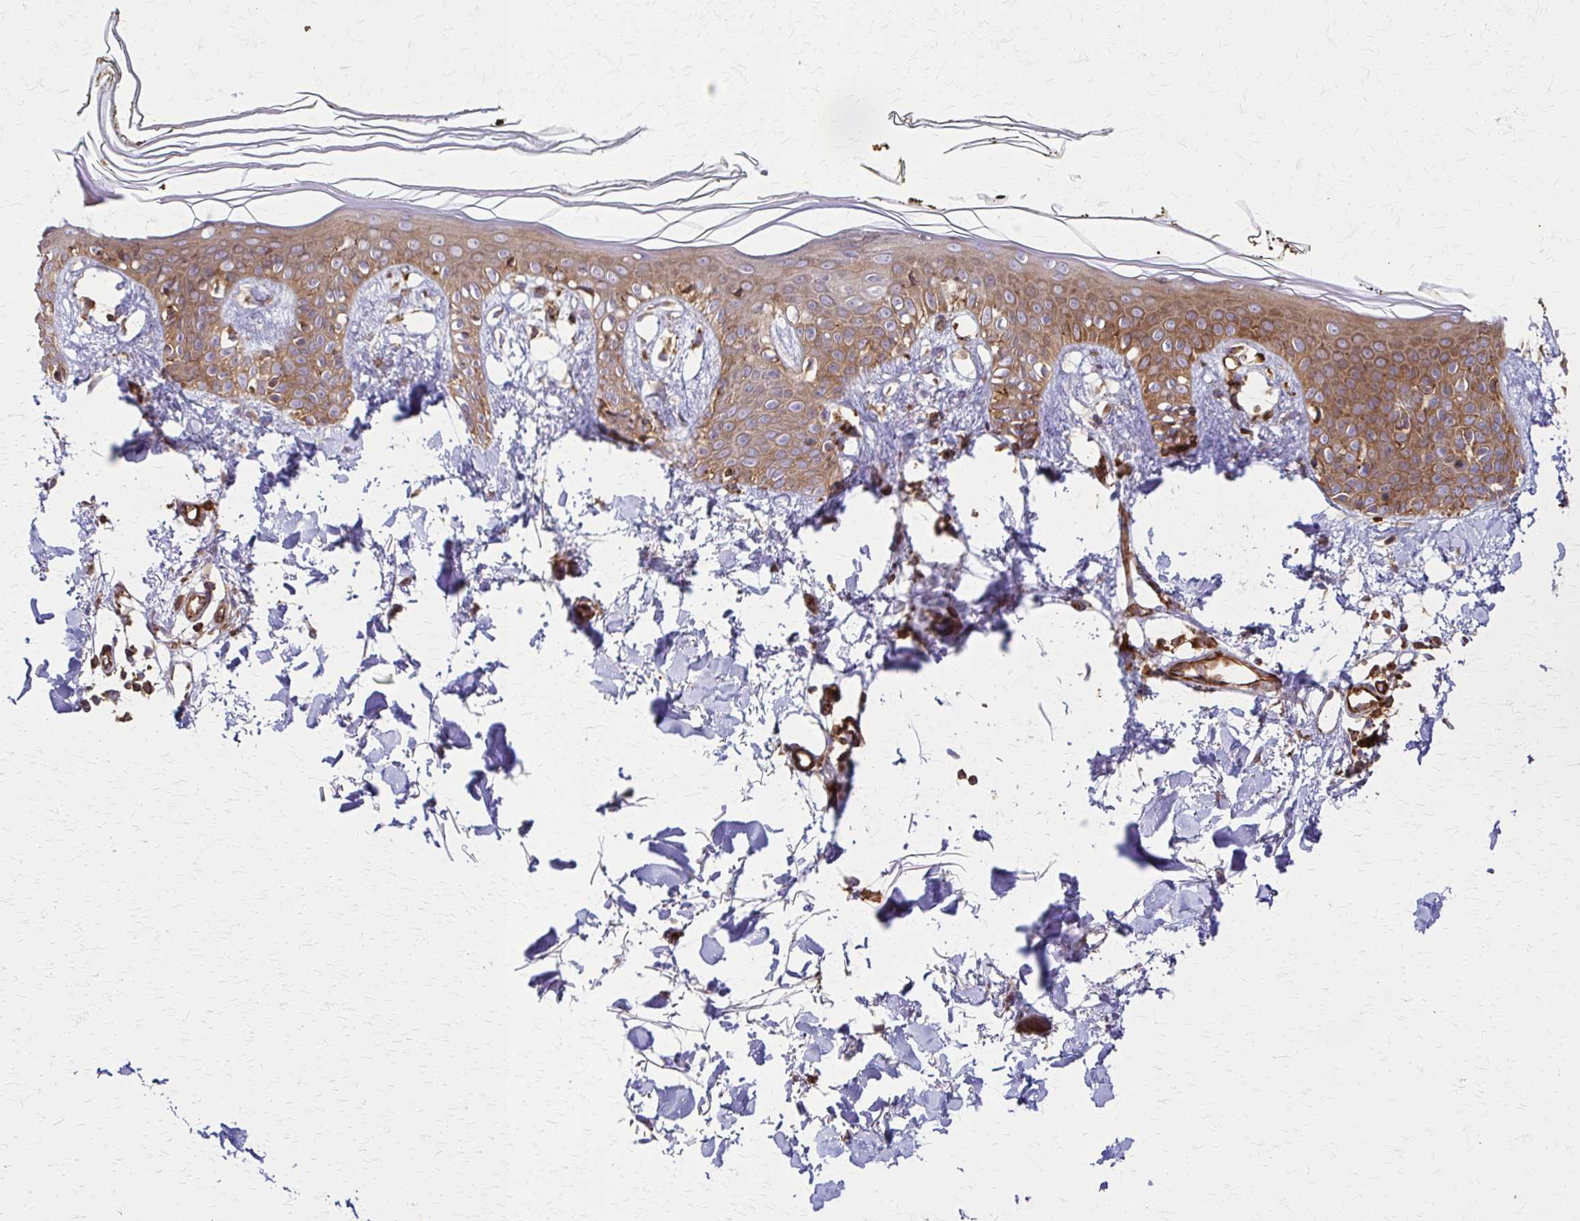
{"staining": {"intensity": "strong", "quantity": "<25%", "location": "cytoplasmic/membranous"}, "tissue": "skin", "cell_type": "Fibroblasts", "image_type": "normal", "snomed": [{"axis": "morphology", "description": "Normal tissue, NOS"}, {"axis": "topography", "description": "Skin"}], "caption": "Strong cytoplasmic/membranous positivity is identified in approximately <25% of fibroblasts in unremarkable skin.", "gene": "WASF2", "patient": {"sex": "female", "age": 34}}